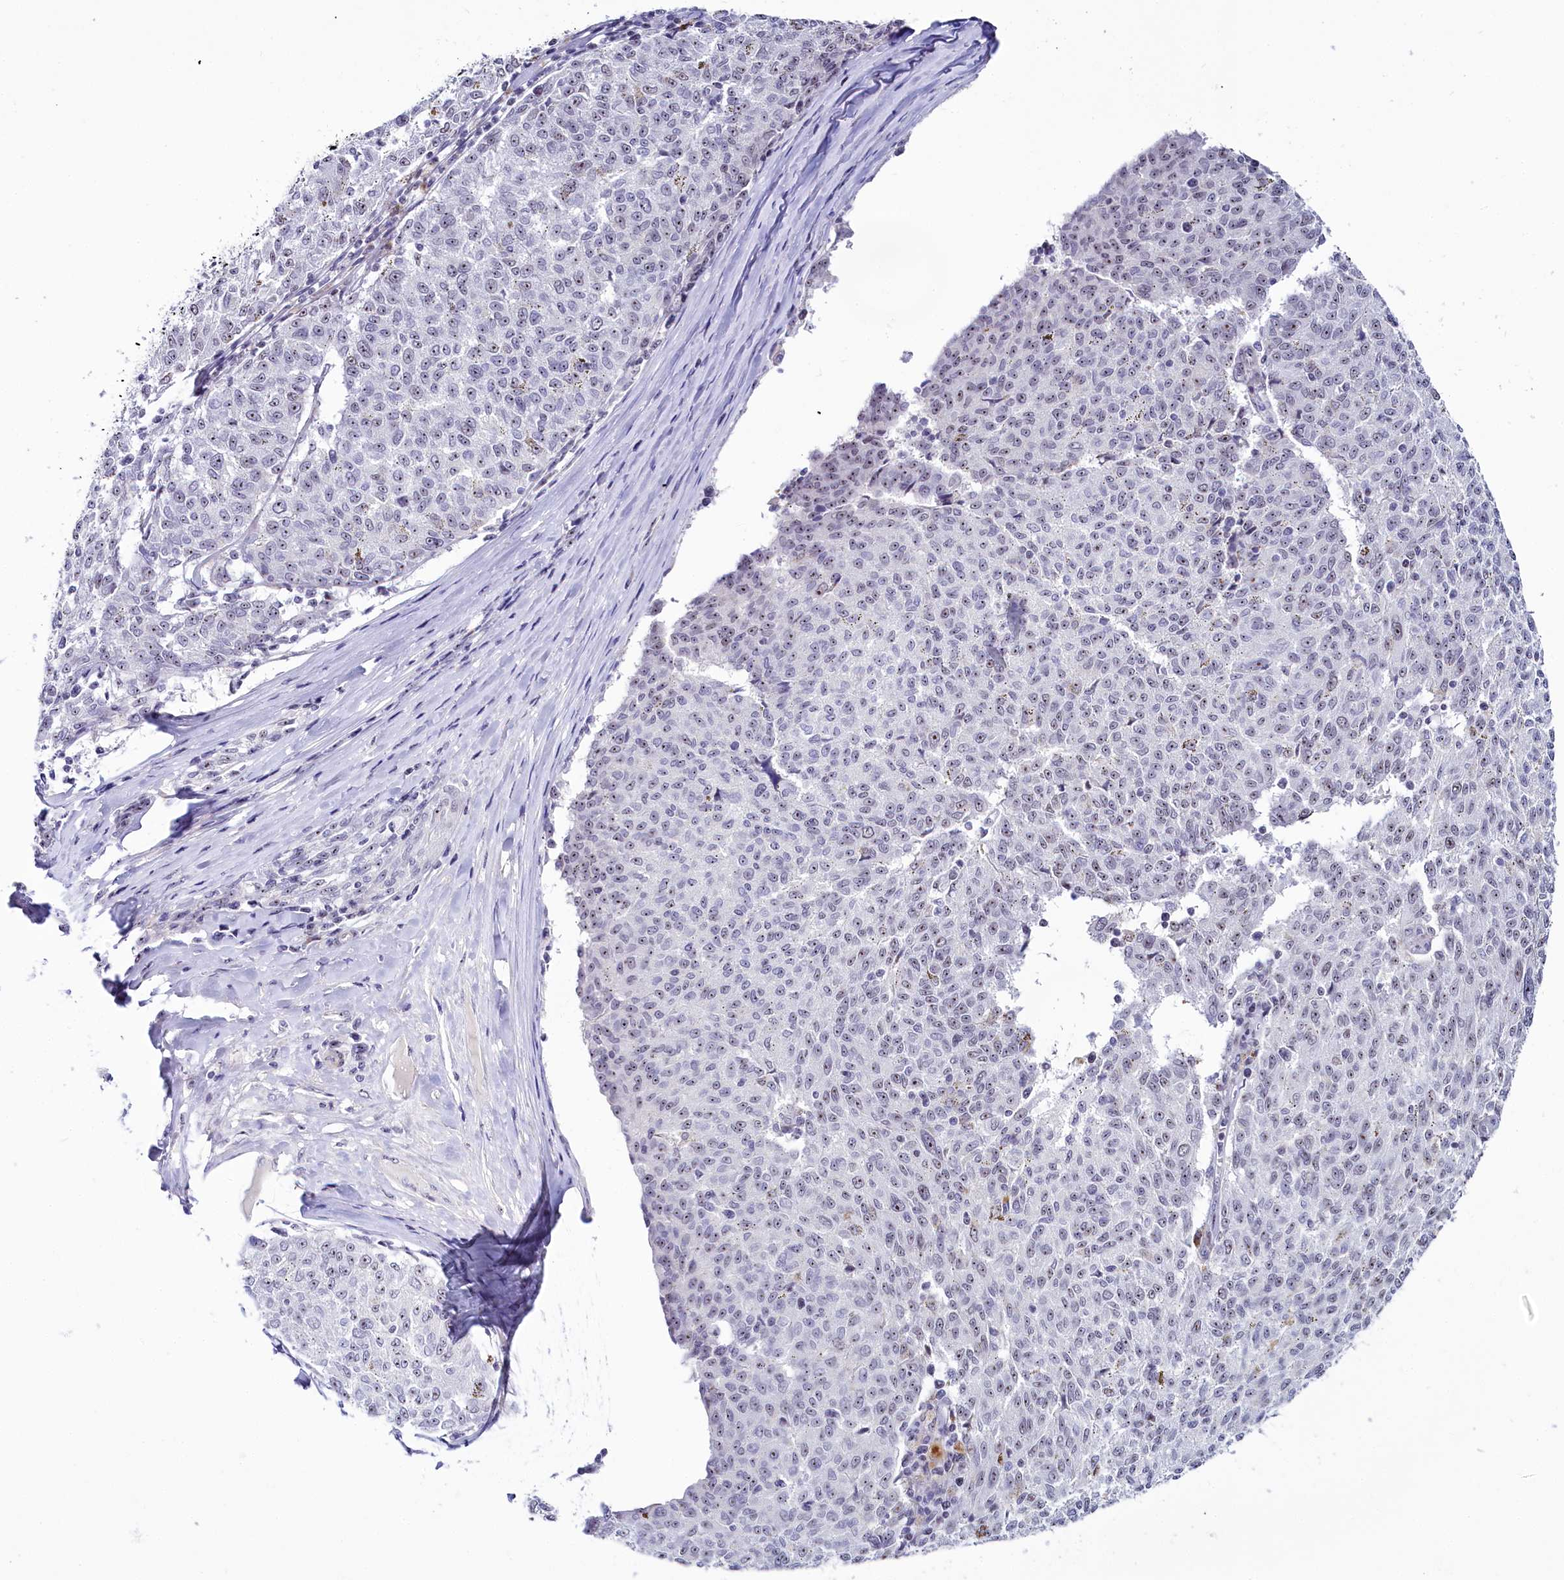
{"staining": {"intensity": "weak", "quantity": "25%-75%", "location": "nuclear"}, "tissue": "melanoma", "cell_type": "Tumor cells", "image_type": "cancer", "snomed": [{"axis": "morphology", "description": "Malignant melanoma, NOS"}, {"axis": "topography", "description": "Skin"}], "caption": "Immunohistochemistry image of human malignant melanoma stained for a protein (brown), which shows low levels of weak nuclear expression in approximately 25%-75% of tumor cells.", "gene": "TCOF1", "patient": {"sex": "female", "age": 72}}